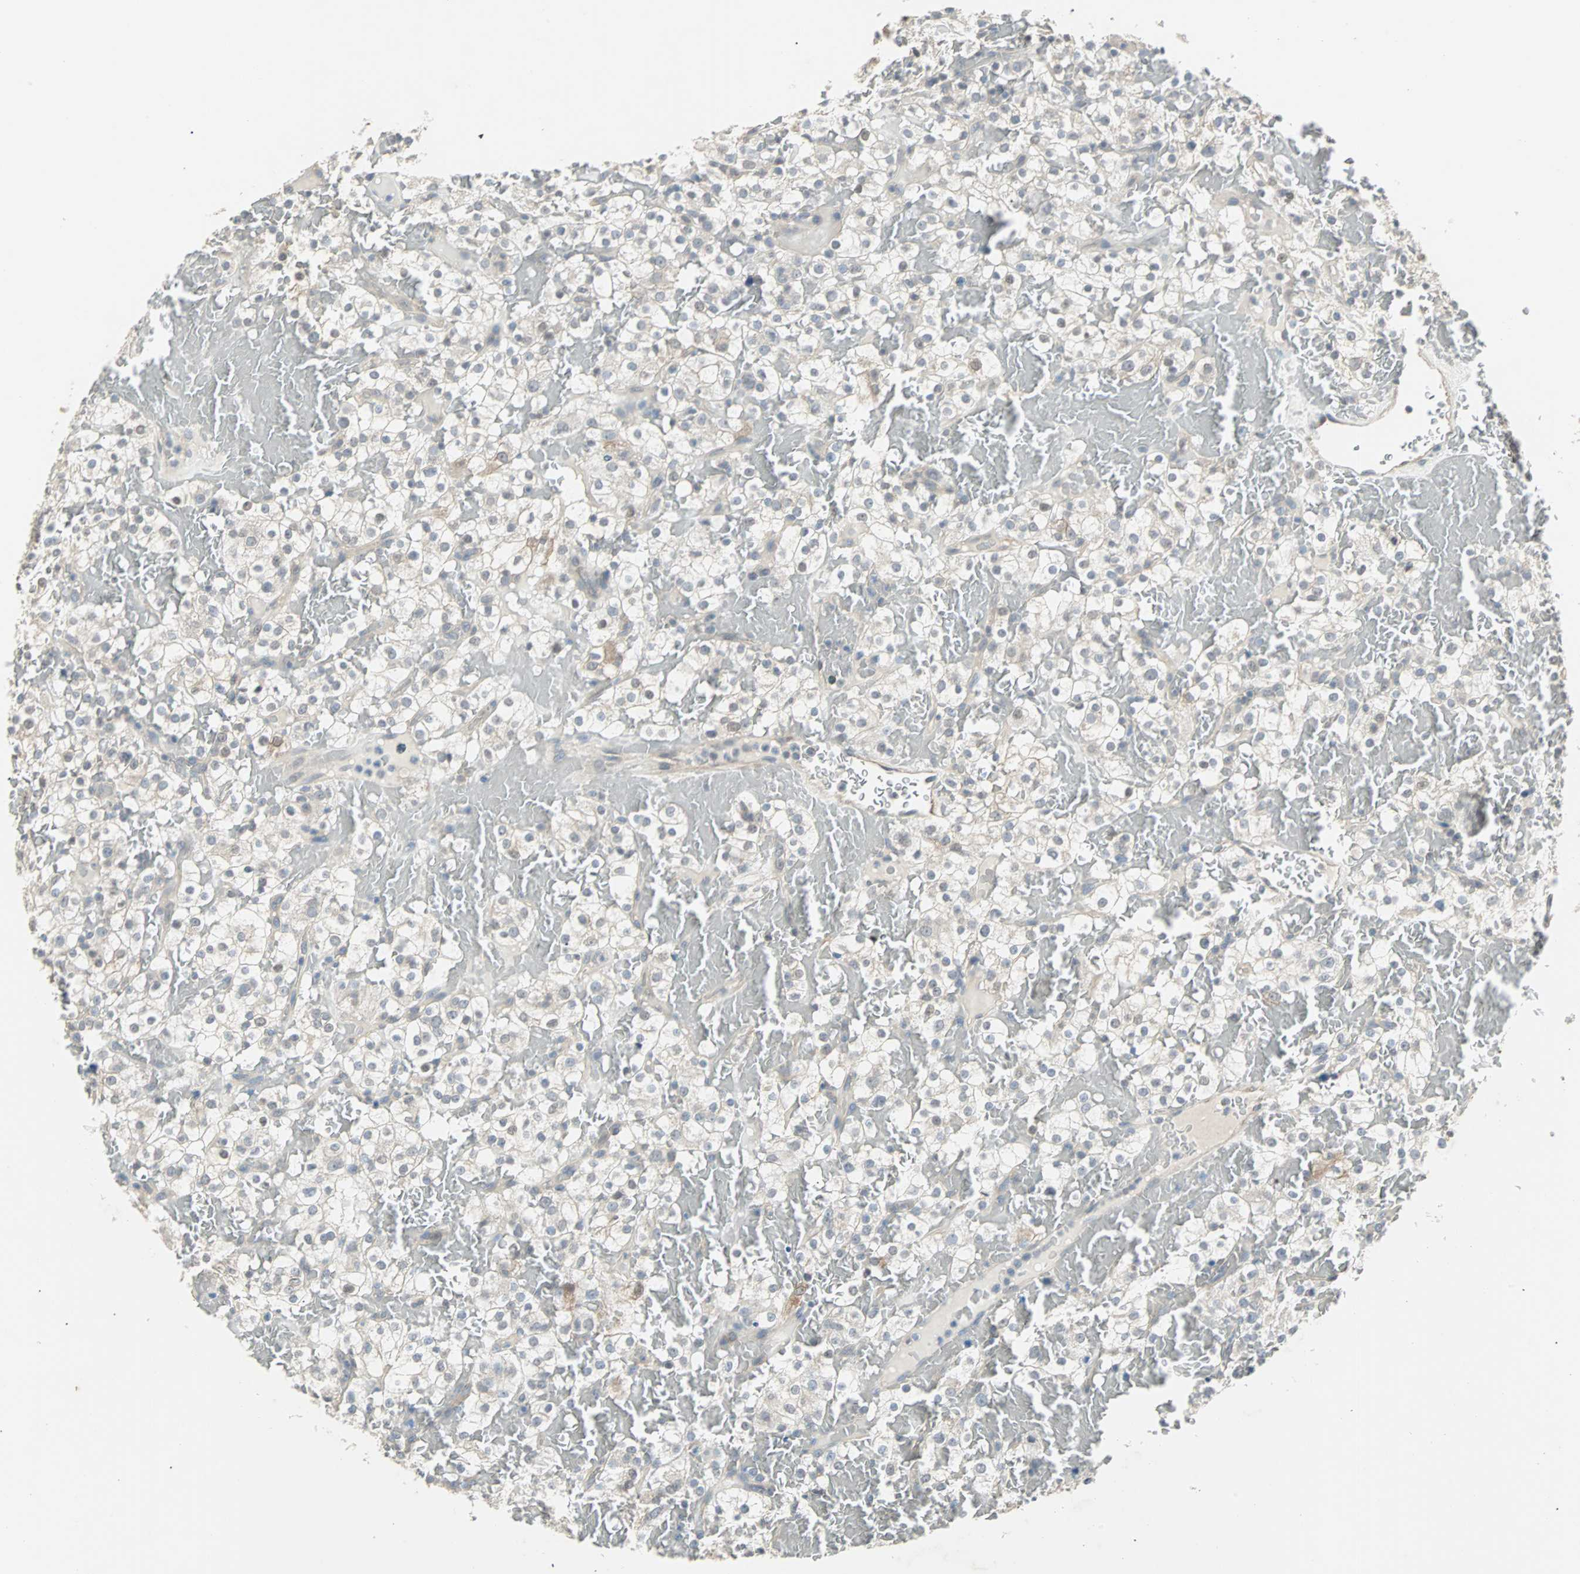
{"staining": {"intensity": "negative", "quantity": "none", "location": "none"}, "tissue": "renal cancer", "cell_type": "Tumor cells", "image_type": "cancer", "snomed": [{"axis": "morphology", "description": "Normal tissue, NOS"}, {"axis": "morphology", "description": "Adenocarcinoma, NOS"}, {"axis": "topography", "description": "Kidney"}], "caption": "Renal adenocarcinoma stained for a protein using immunohistochemistry exhibits no staining tumor cells.", "gene": "CMC2", "patient": {"sex": "female", "age": 72}}